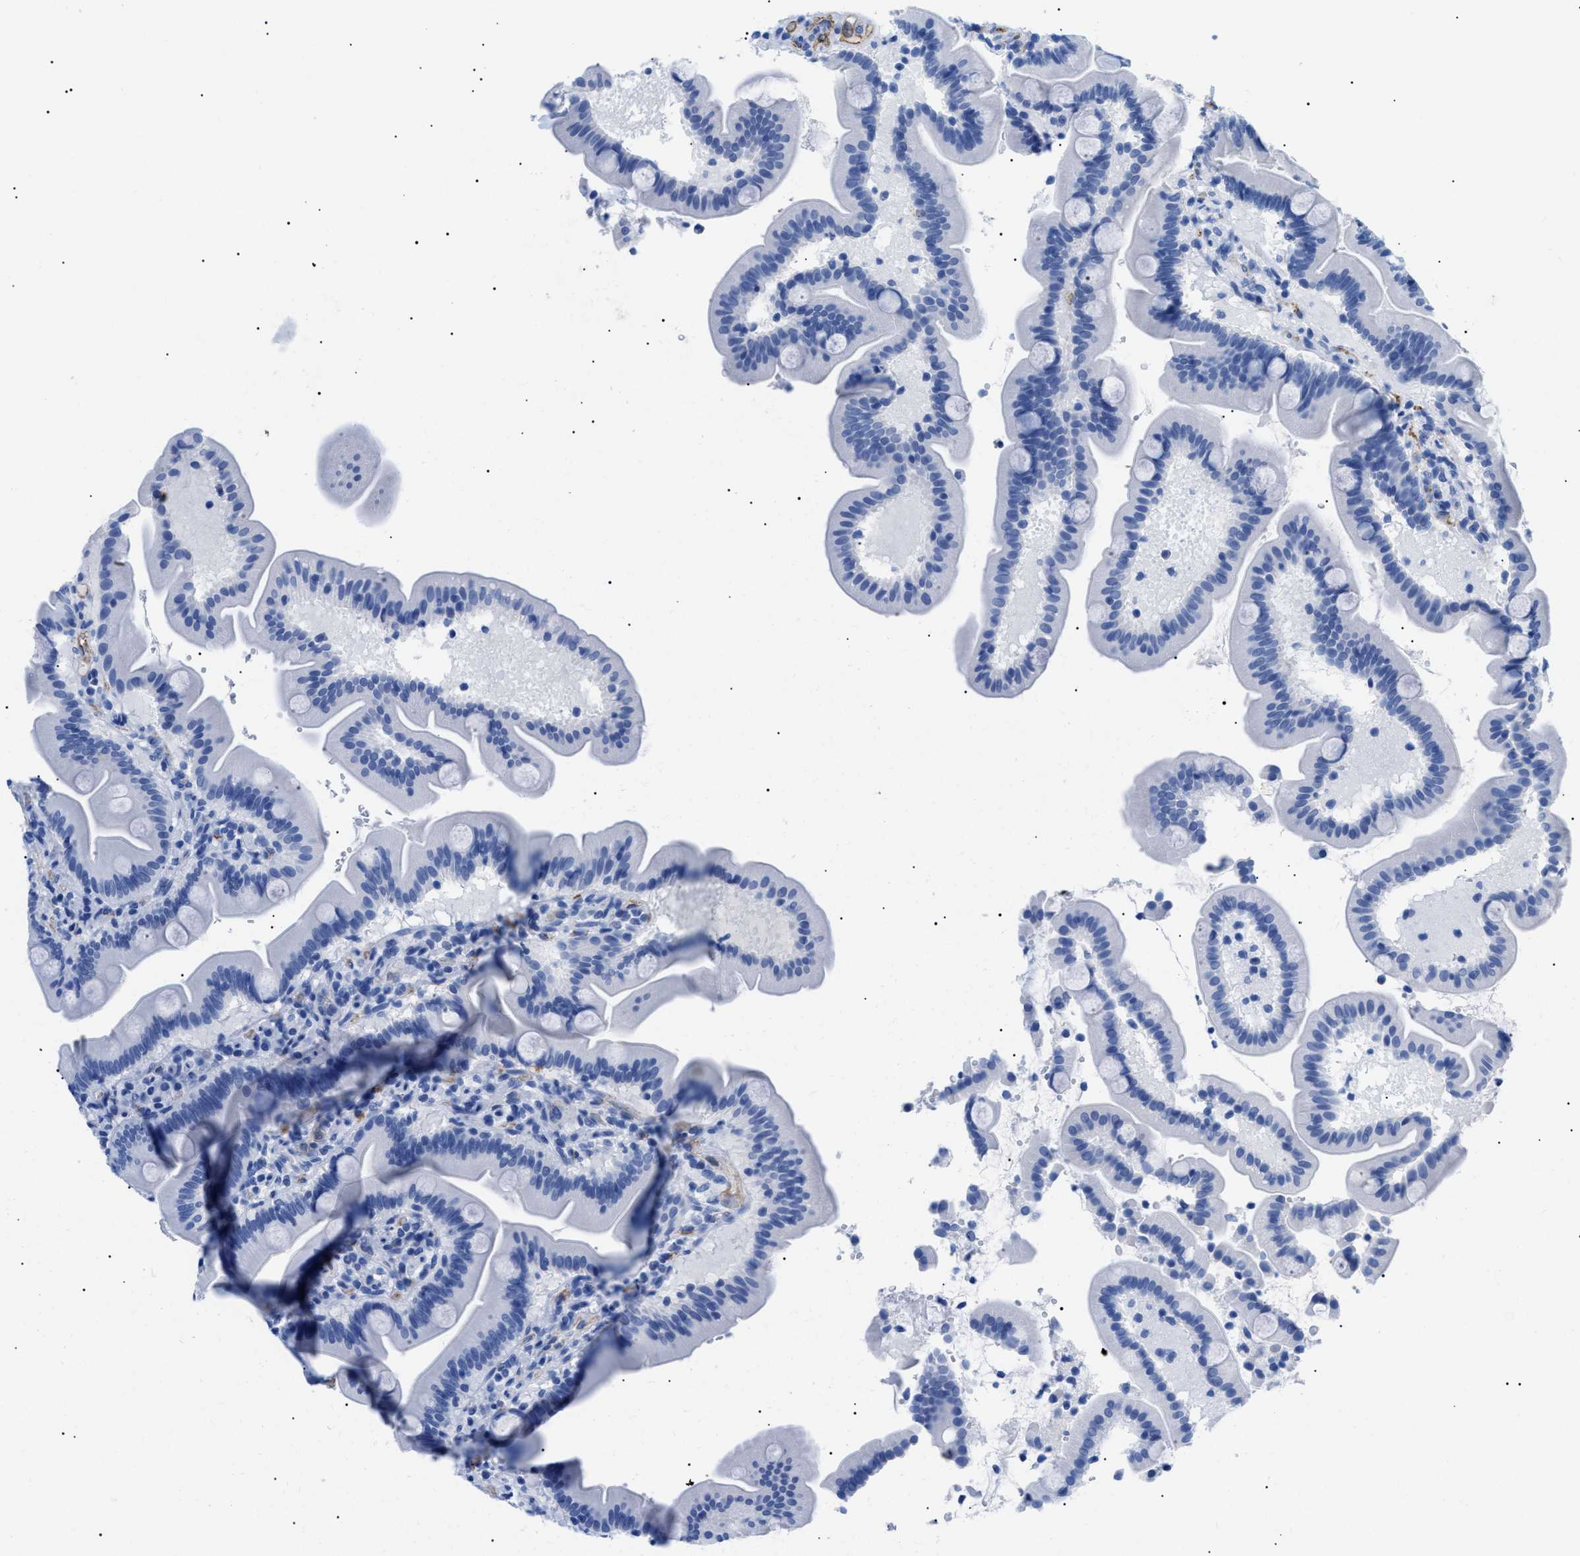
{"staining": {"intensity": "negative", "quantity": "none", "location": "none"}, "tissue": "duodenum", "cell_type": "Glandular cells", "image_type": "normal", "snomed": [{"axis": "morphology", "description": "Normal tissue, NOS"}, {"axis": "topography", "description": "Duodenum"}], "caption": "A high-resolution photomicrograph shows immunohistochemistry (IHC) staining of normal duodenum, which exhibits no significant expression in glandular cells. (Brightfield microscopy of DAB (3,3'-diaminobenzidine) immunohistochemistry (IHC) at high magnification).", "gene": "PODXL", "patient": {"sex": "male", "age": 54}}